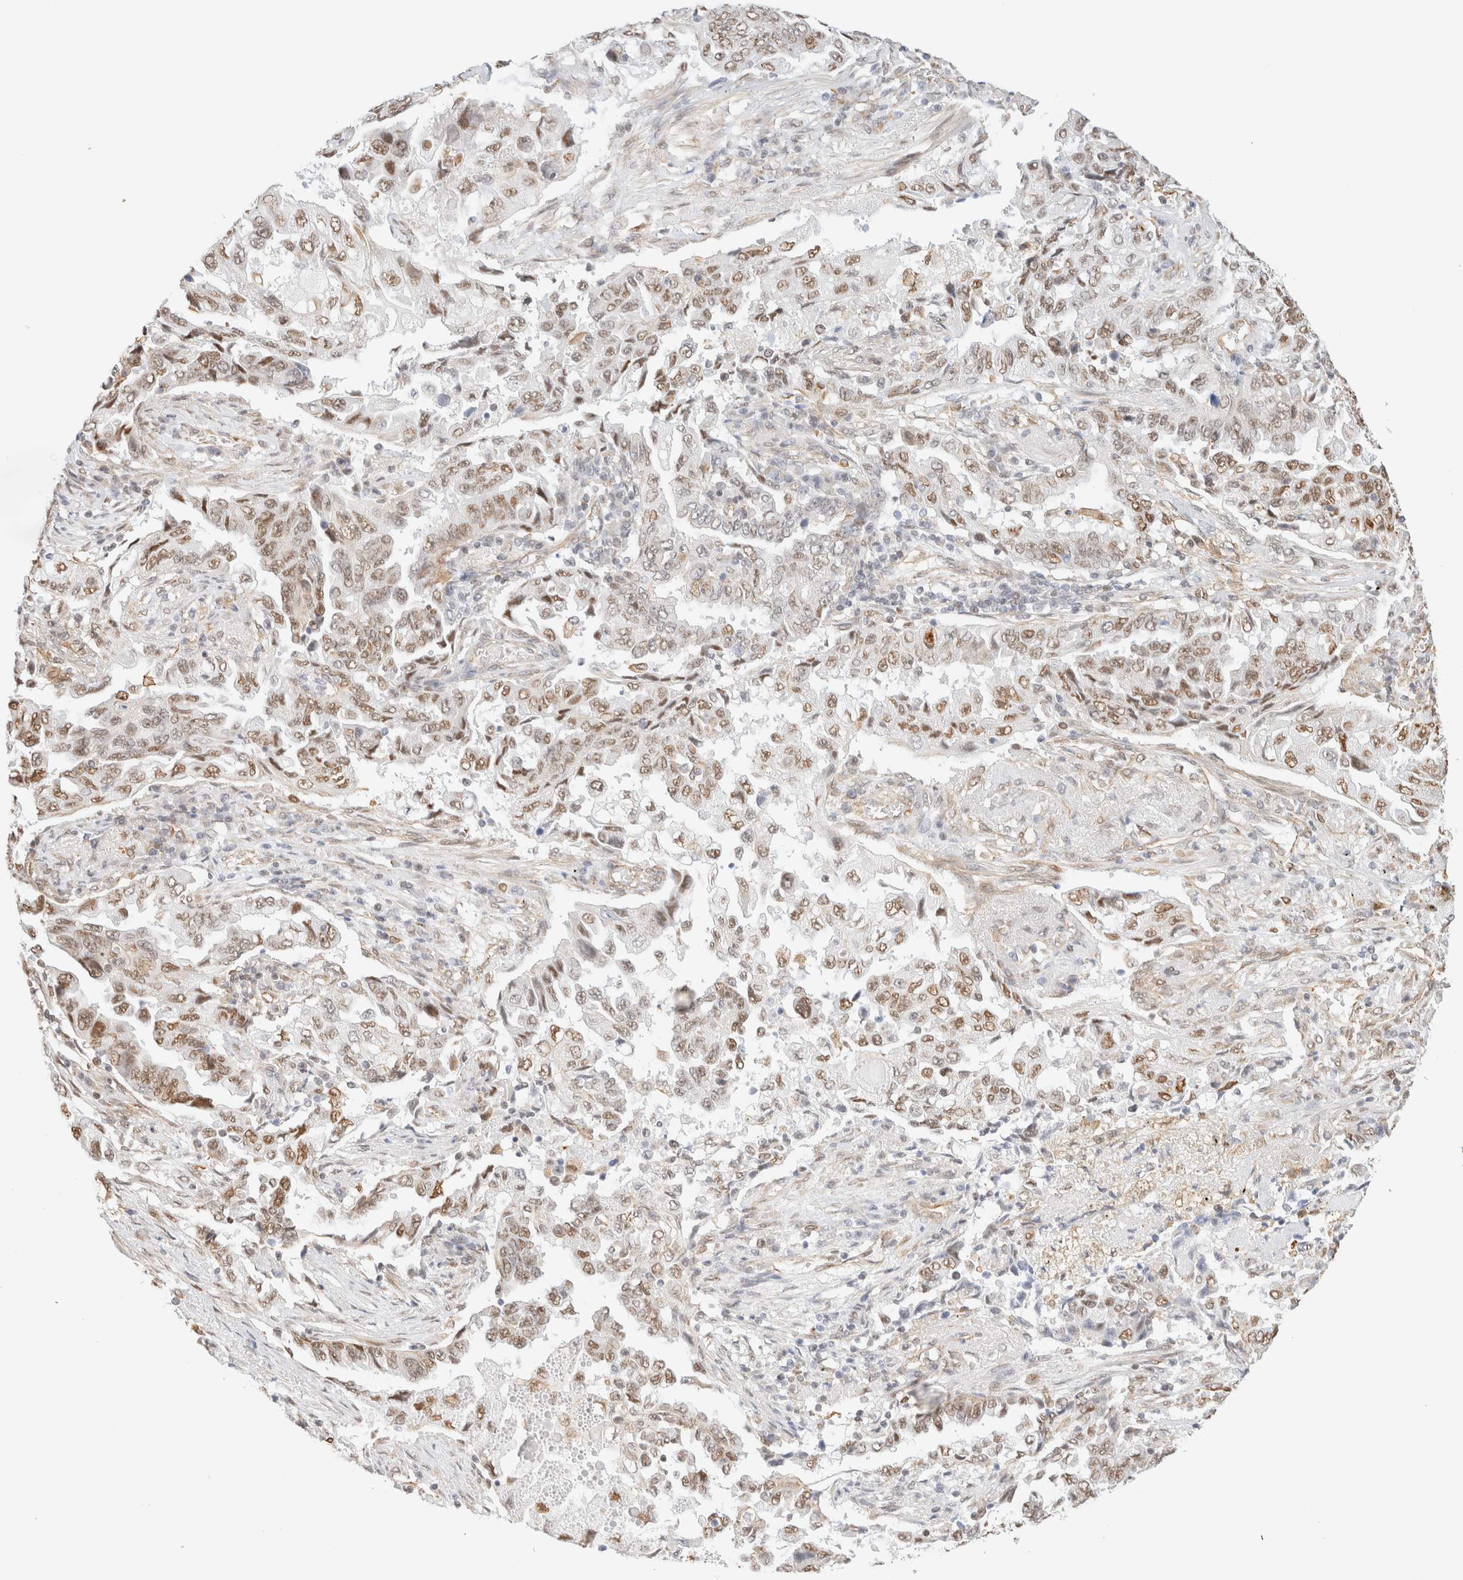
{"staining": {"intensity": "moderate", "quantity": ">75%", "location": "nuclear"}, "tissue": "lung cancer", "cell_type": "Tumor cells", "image_type": "cancer", "snomed": [{"axis": "morphology", "description": "Adenocarcinoma, NOS"}, {"axis": "topography", "description": "Lung"}], "caption": "Human adenocarcinoma (lung) stained for a protein (brown) exhibits moderate nuclear positive staining in approximately >75% of tumor cells.", "gene": "ARID5A", "patient": {"sex": "female", "age": 51}}